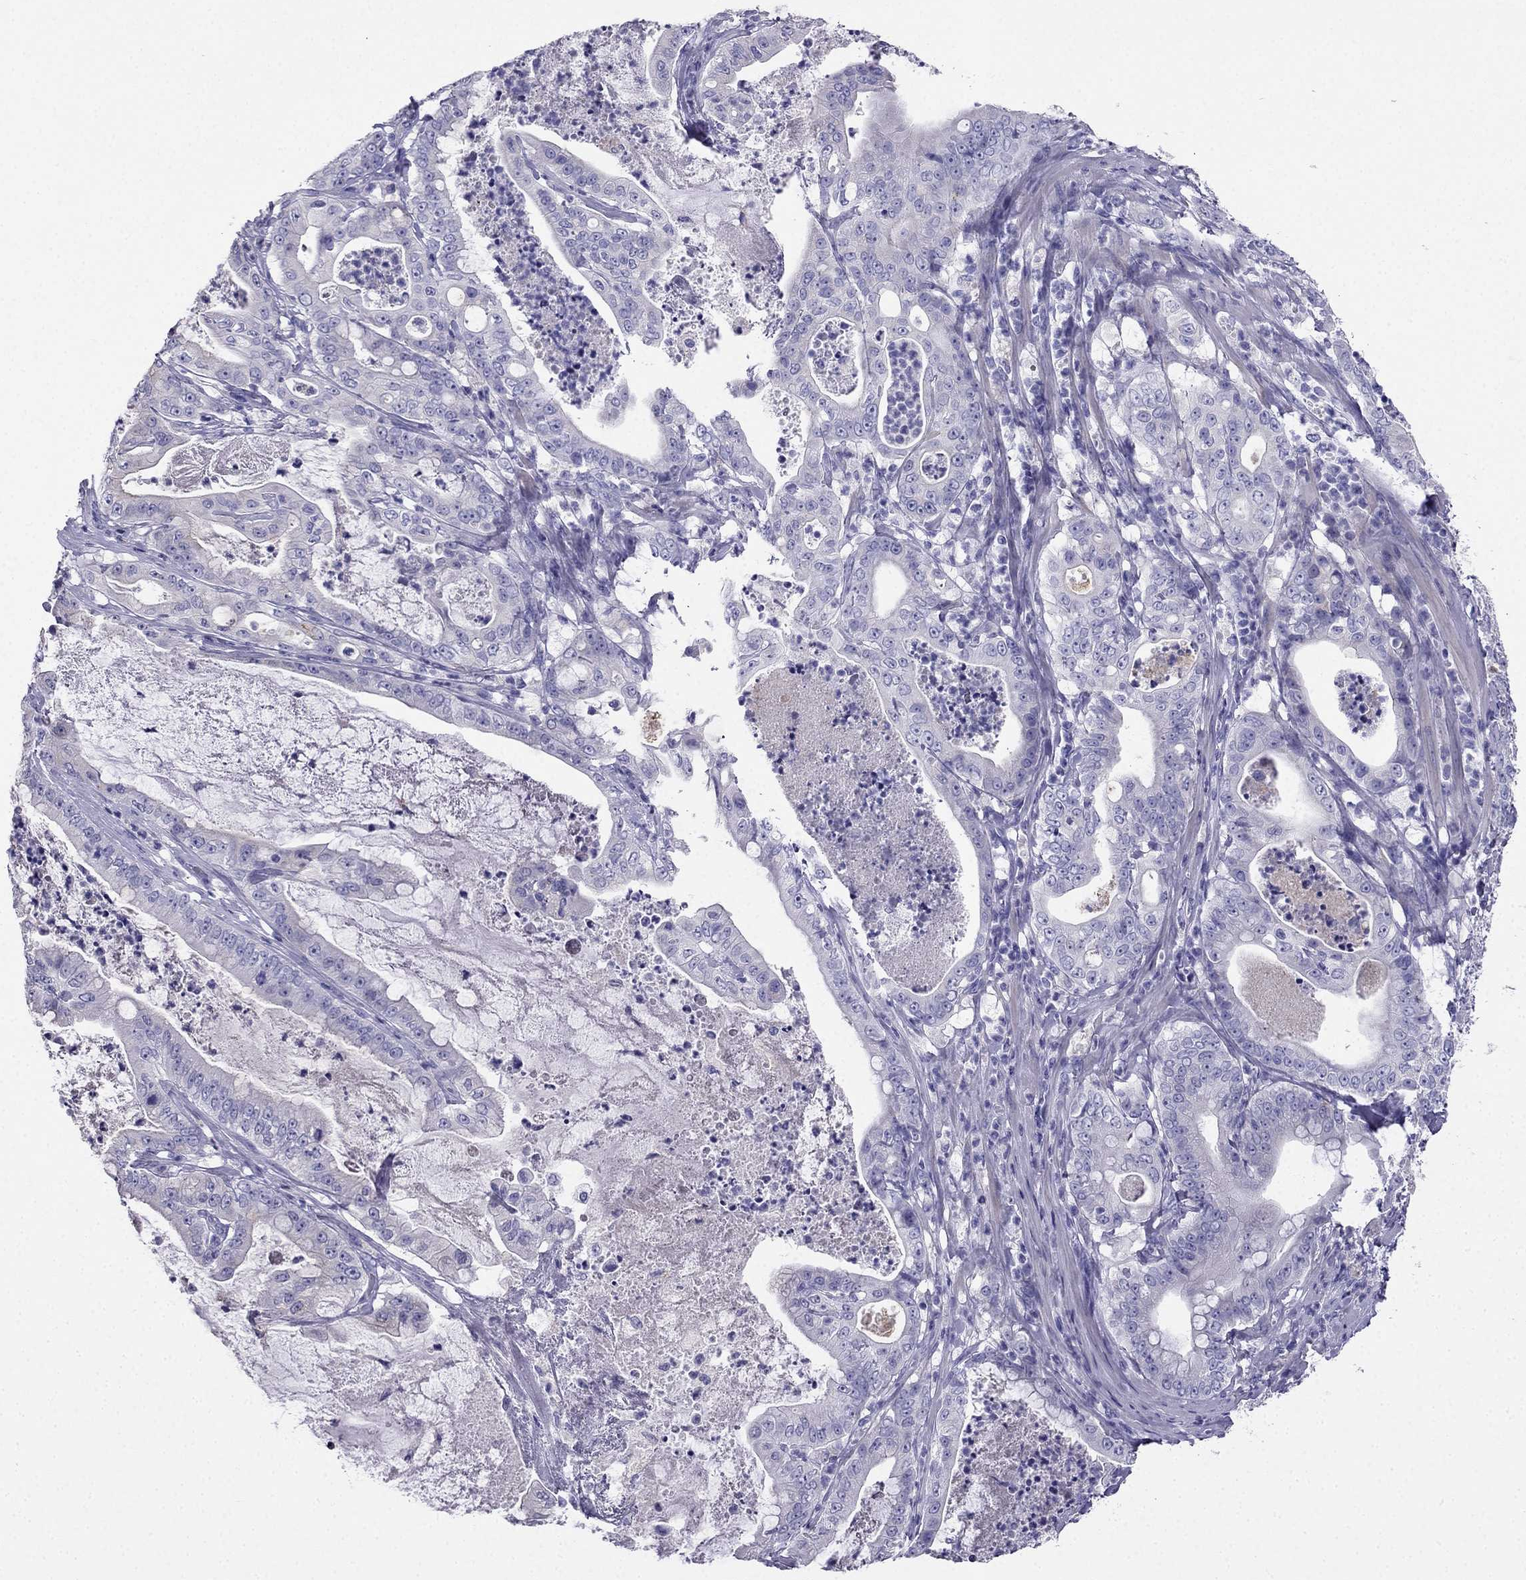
{"staining": {"intensity": "negative", "quantity": "none", "location": "none"}, "tissue": "pancreatic cancer", "cell_type": "Tumor cells", "image_type": "cancer", "snomed": [{"axis": "morphology", "description": "Adenocarcinoma, NOS"}, {"axis": "topography", "description": "Pancreas"}], "caption": "Tumor cells show no significant expression in pancreatic cancer (adenocarcinoma).", "gene": "PTH", "patient": {"sex": "male", "age": 71}}